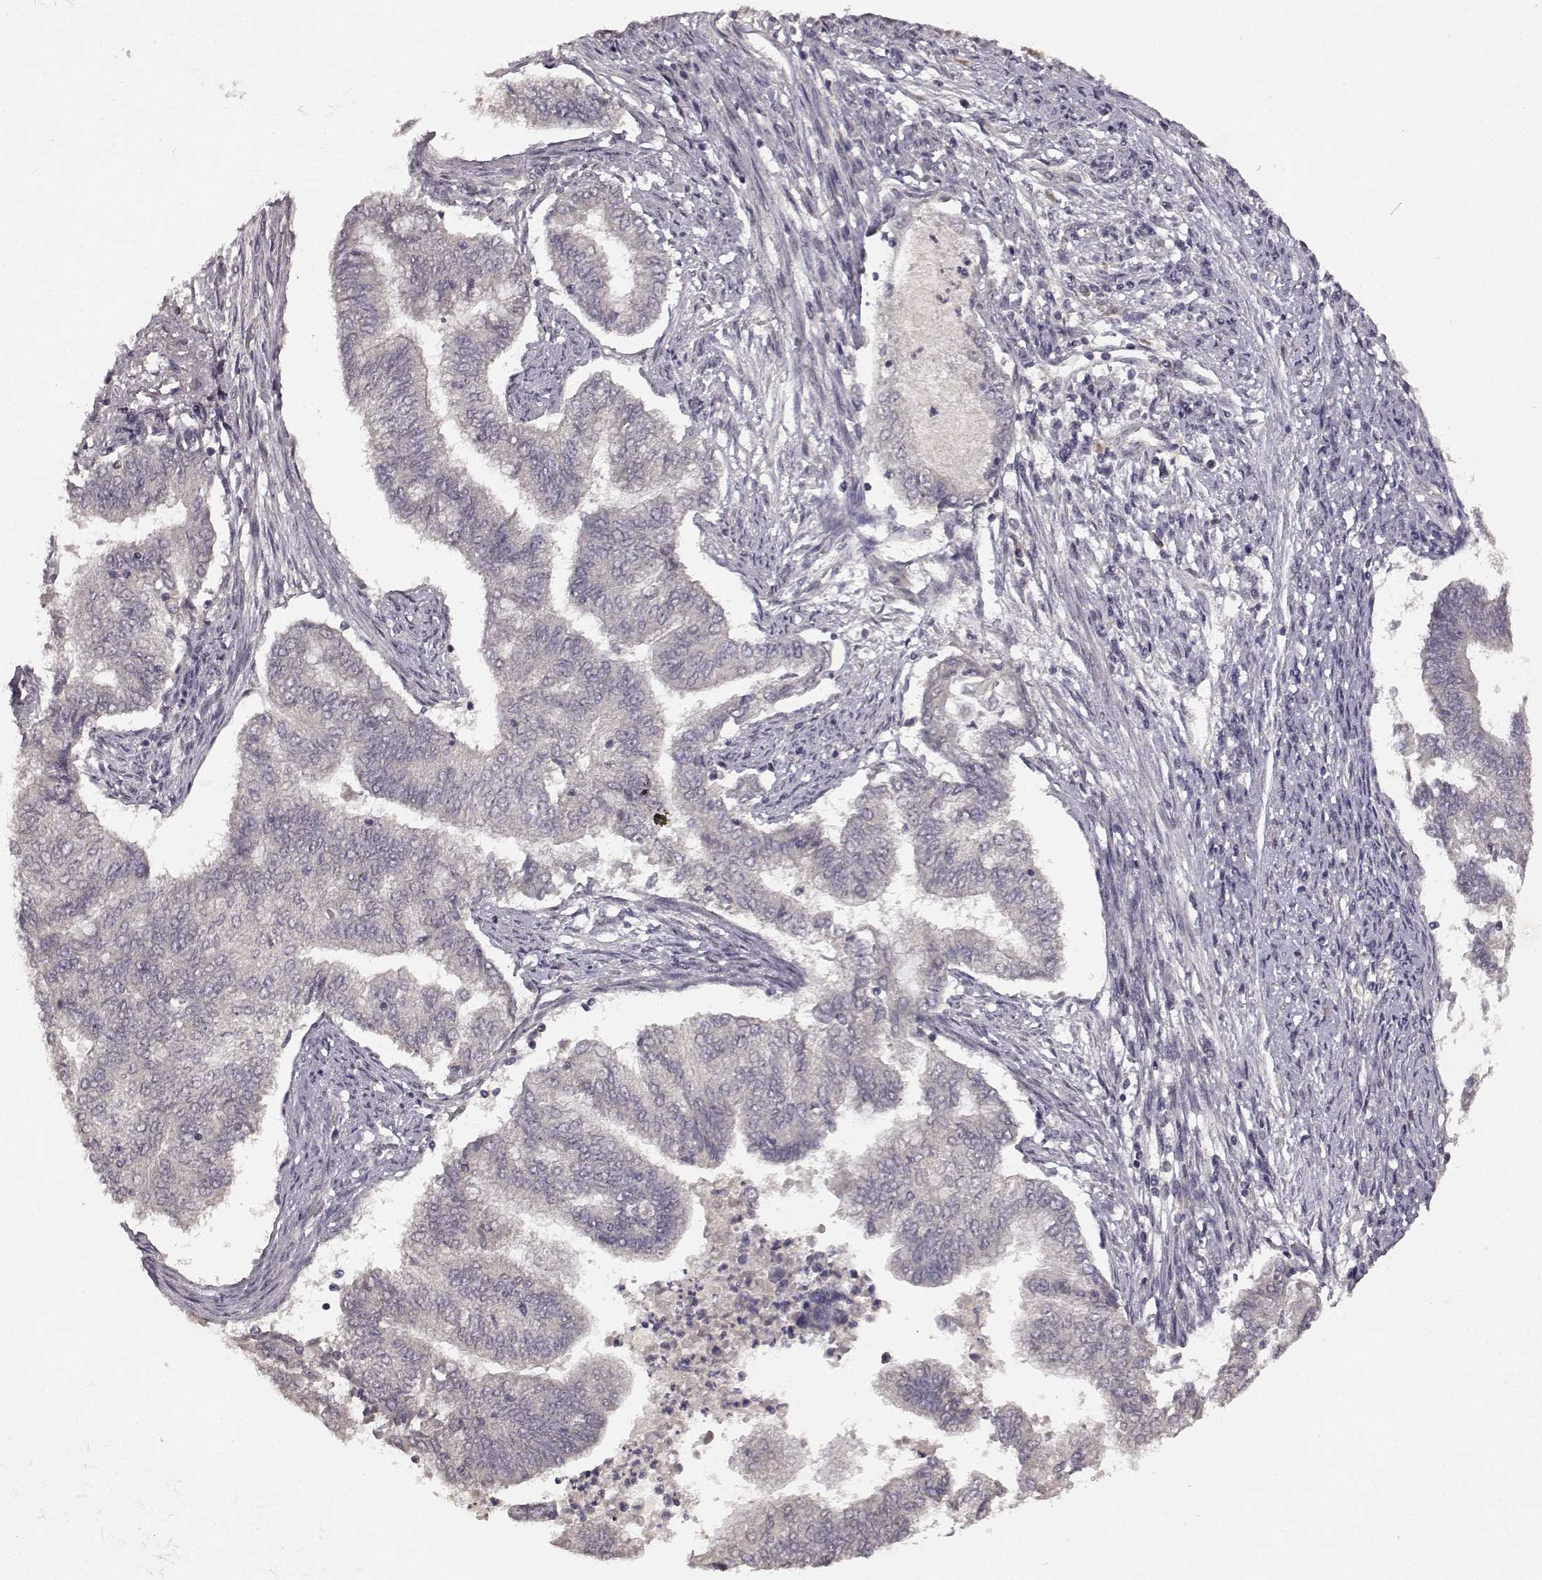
{"staining": {"intensity": "negative", "quantity": "none", "location": "none"}, "tissue": "endometrial cancer", "cell_type": "Tumor cells", "image_type": "cancer", "snomed": [{"axis": "morphology", "description": "Adenocarcinoma, NOS"}, {"axis": "topography", "description": "Endometrium"}], "caption": "Human endometrial cancer stained for a protein using immunohistochemistry displays no staining in tumor cells.", "gene": "NTRK2", "patient": {"sex": "female", "age": 65}}